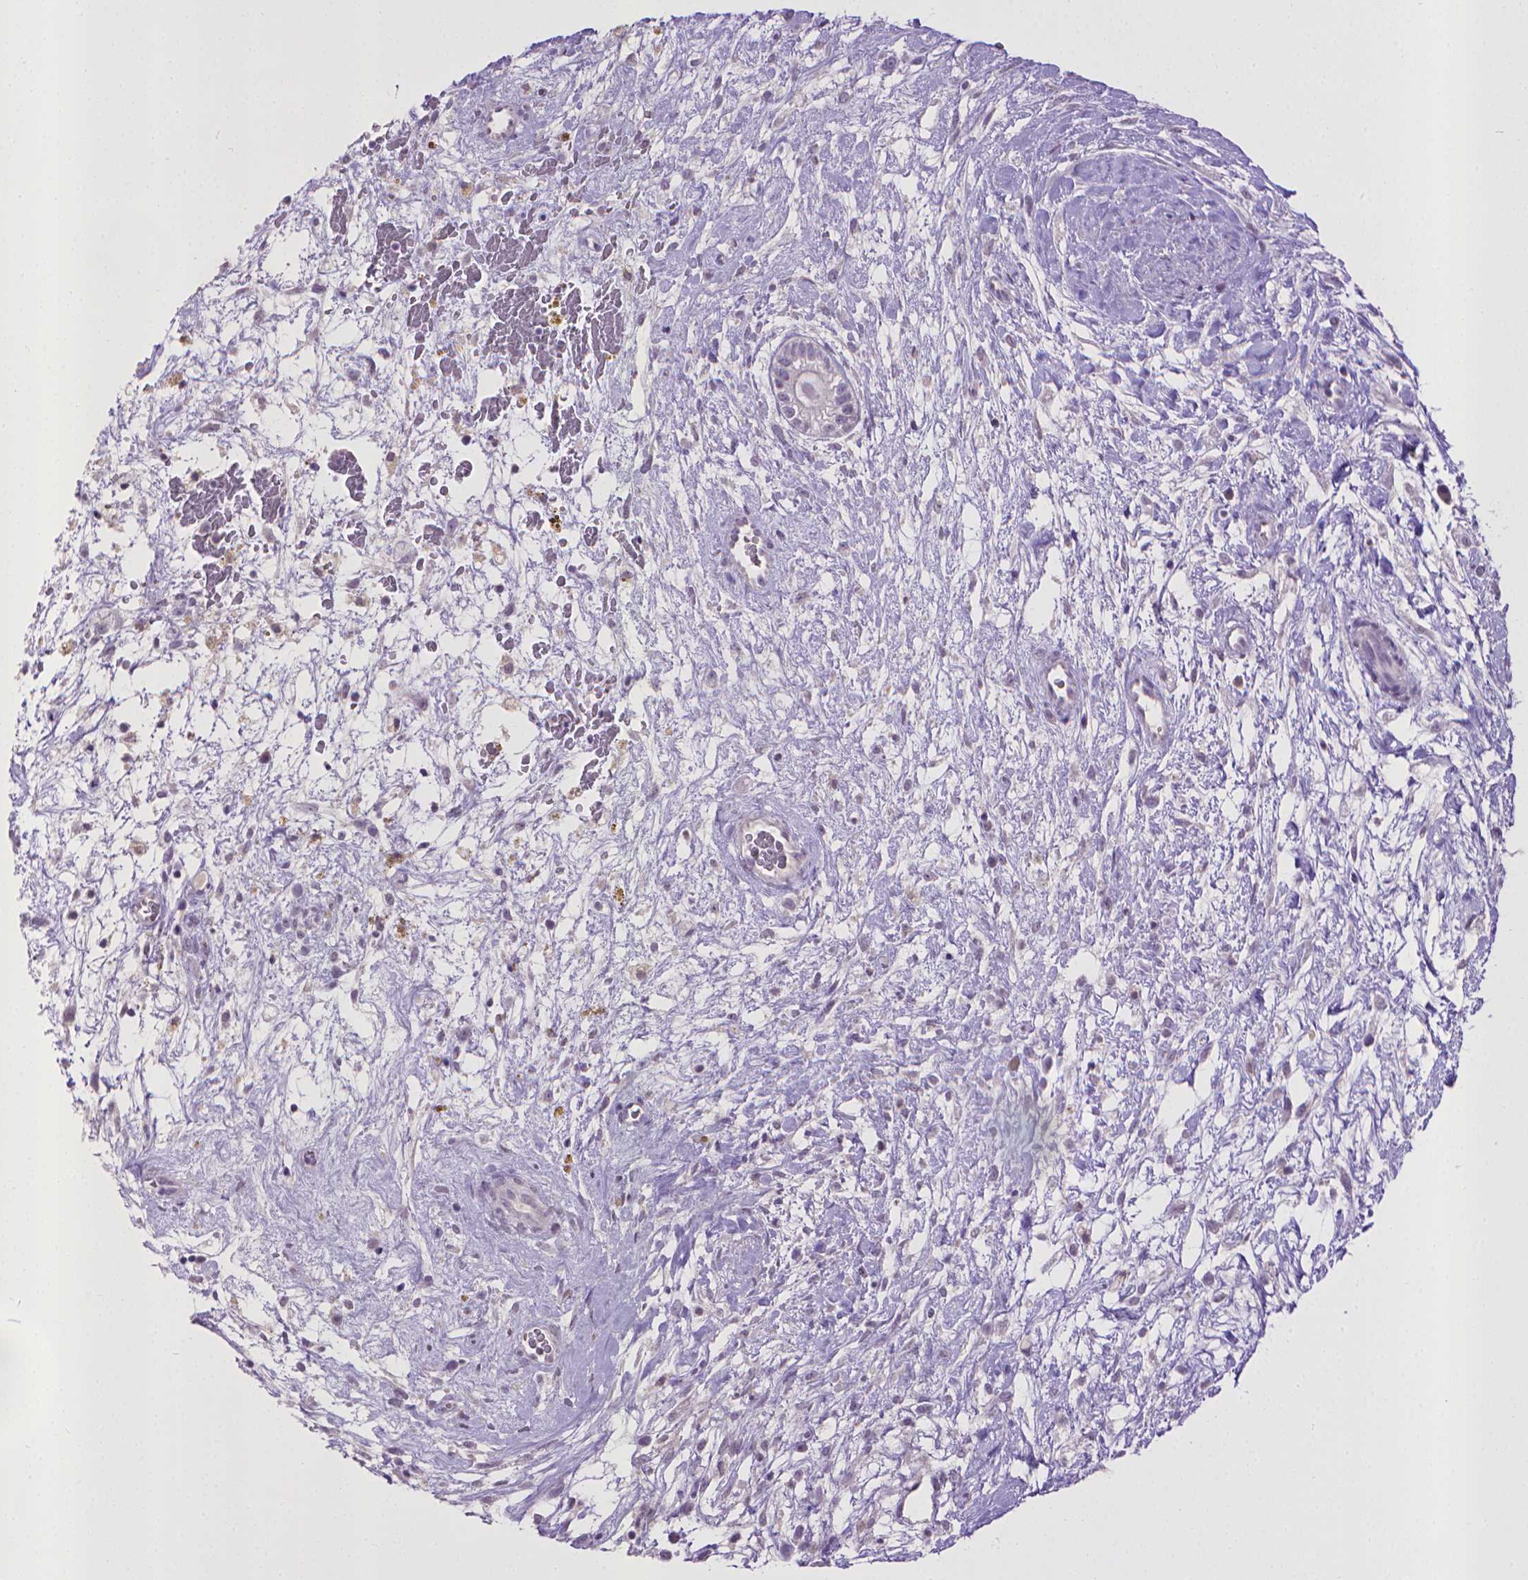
{"staining": {"intensity": "negative", "quantity": "none", "location": "none"}, "tissue": "testis cancer", "cell_type": "Tumor cells", "image_type": "cancer", "snomed": [{"axis": "morphology", "description": "Normal tissue, NOS"}, {"axis": "morphology", "description": "Carcinoma, Embryonal, NOS"}, {"axis": "topography", "description": "Testis"}], "caption": "A histopathology image of embryonal carcinoma (testis) stained for a protein exhibits no brown staining in tumor cells.", "gene": "KMO", "patient": {"sex": "male", "age": 32}}